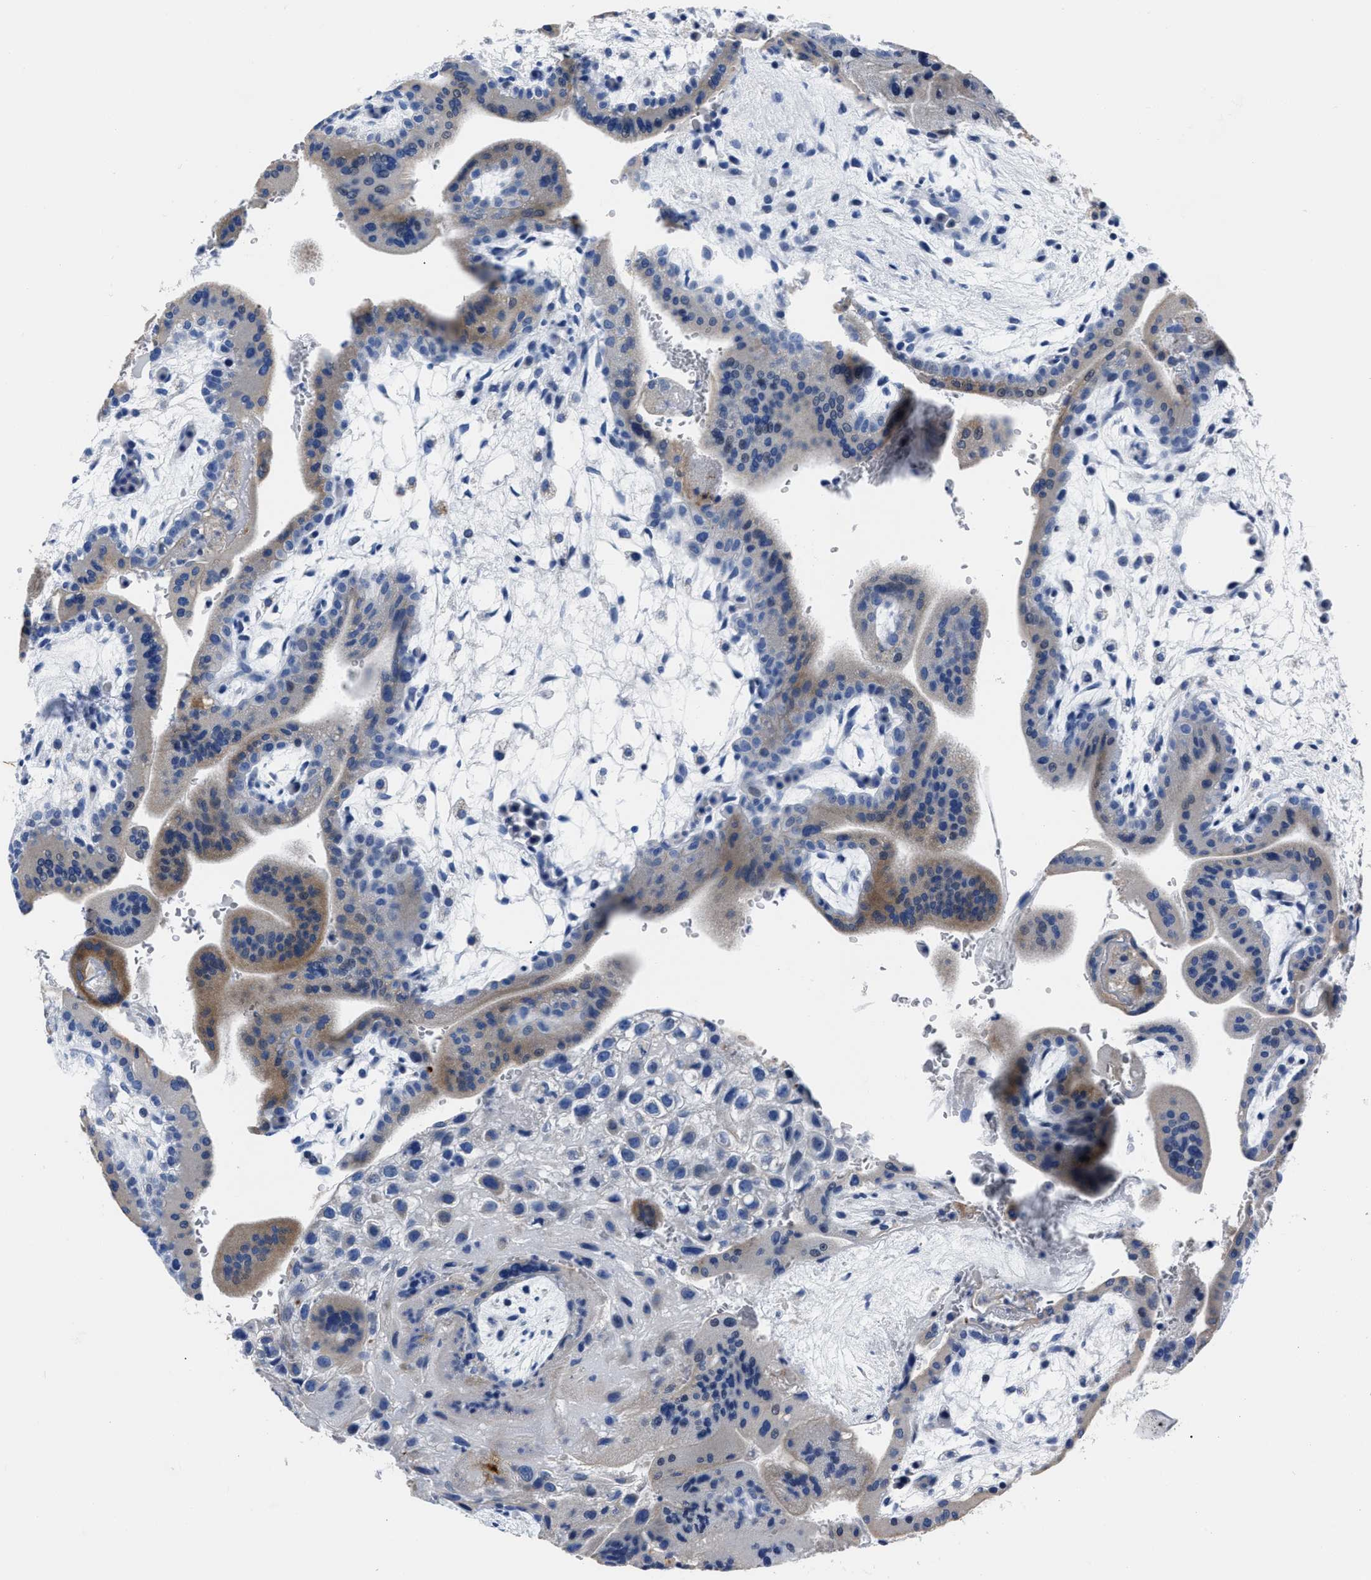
{"staining": {"intensity": "weak", "quantity": "<25%", "location": "cytoplasmic/membranous"}, "tissue": "placenta", "cell_type": "Decidual cells", "image_type": "normal", "snomed": [{"axis": "morphology", "description": "Normal tissue, NOS"}, {"axis": "topography", "description": "Placenta"}], "caption": "Placenta was stained to show a protein in brown. There is no significant positivity in decidual cells. (Brightfield microscopy of DAB (3,3'-diaminobenzidine) immunohistochemistry (IHC) at high magnification).", "gene": "MOV10L1", "patient": {"sex": "female", "age": 35}}